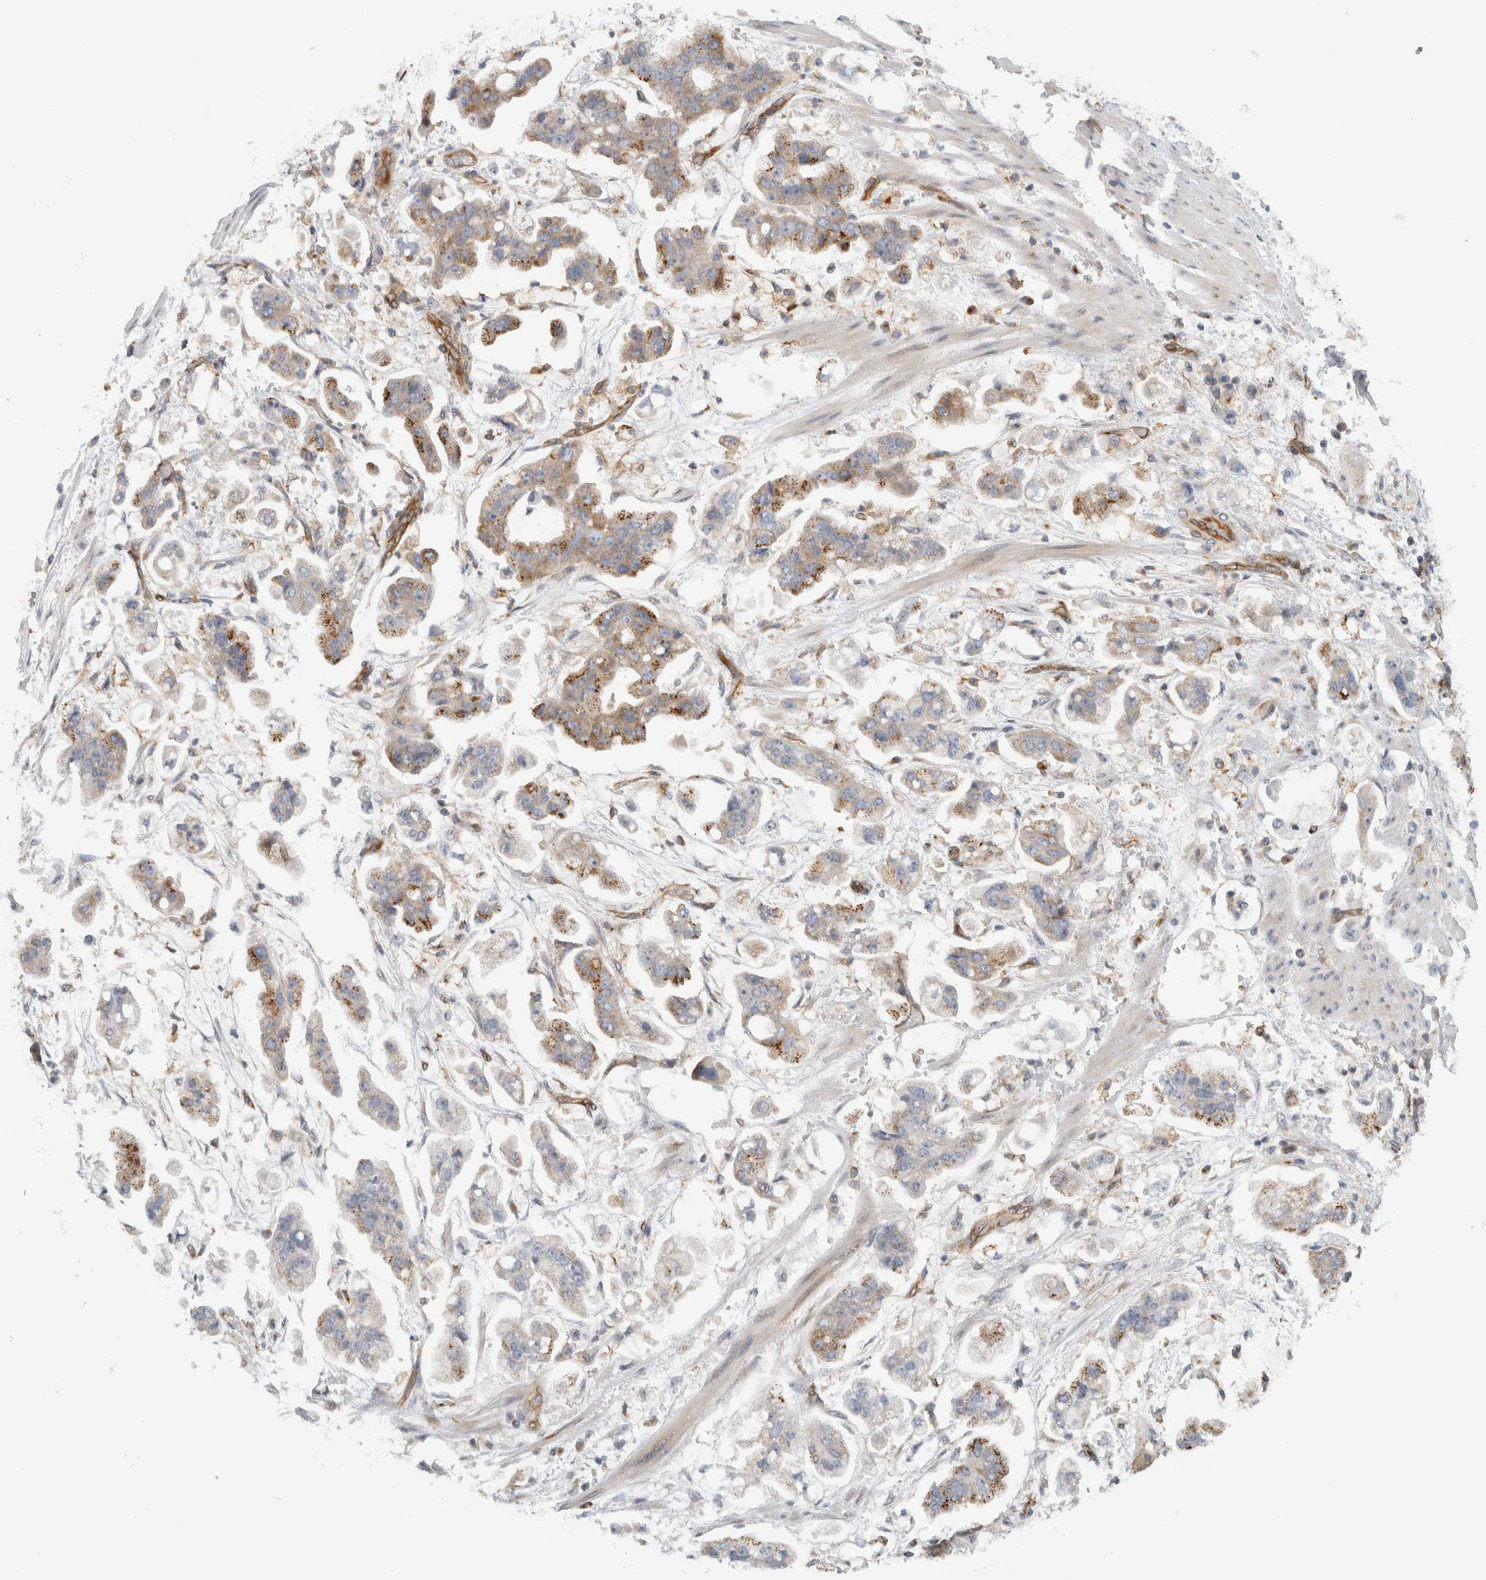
{"staining": {"intensity": "moderate", "quantity": "25%-75%", "location": "cytoplasmic/membranous"}, "tissue": "stomach cancer", "cell_type": "Tumor cells", "image_type": "cancer", "snomed": [{"axis": "morphology", "description": "Adenocarcinoma, NOS"}, {"axis": "topography", "description": "Stomach"}], "caption": "This histopathology image reveals immunohistochemistry staining of adenocarcinoma (stomach), with medium moderate cytoplasmic/membranous staining in approximately 25%-75% of tumor cells.", "gene": "PEX6", "patient": {"sex": "male", "age": 62}}